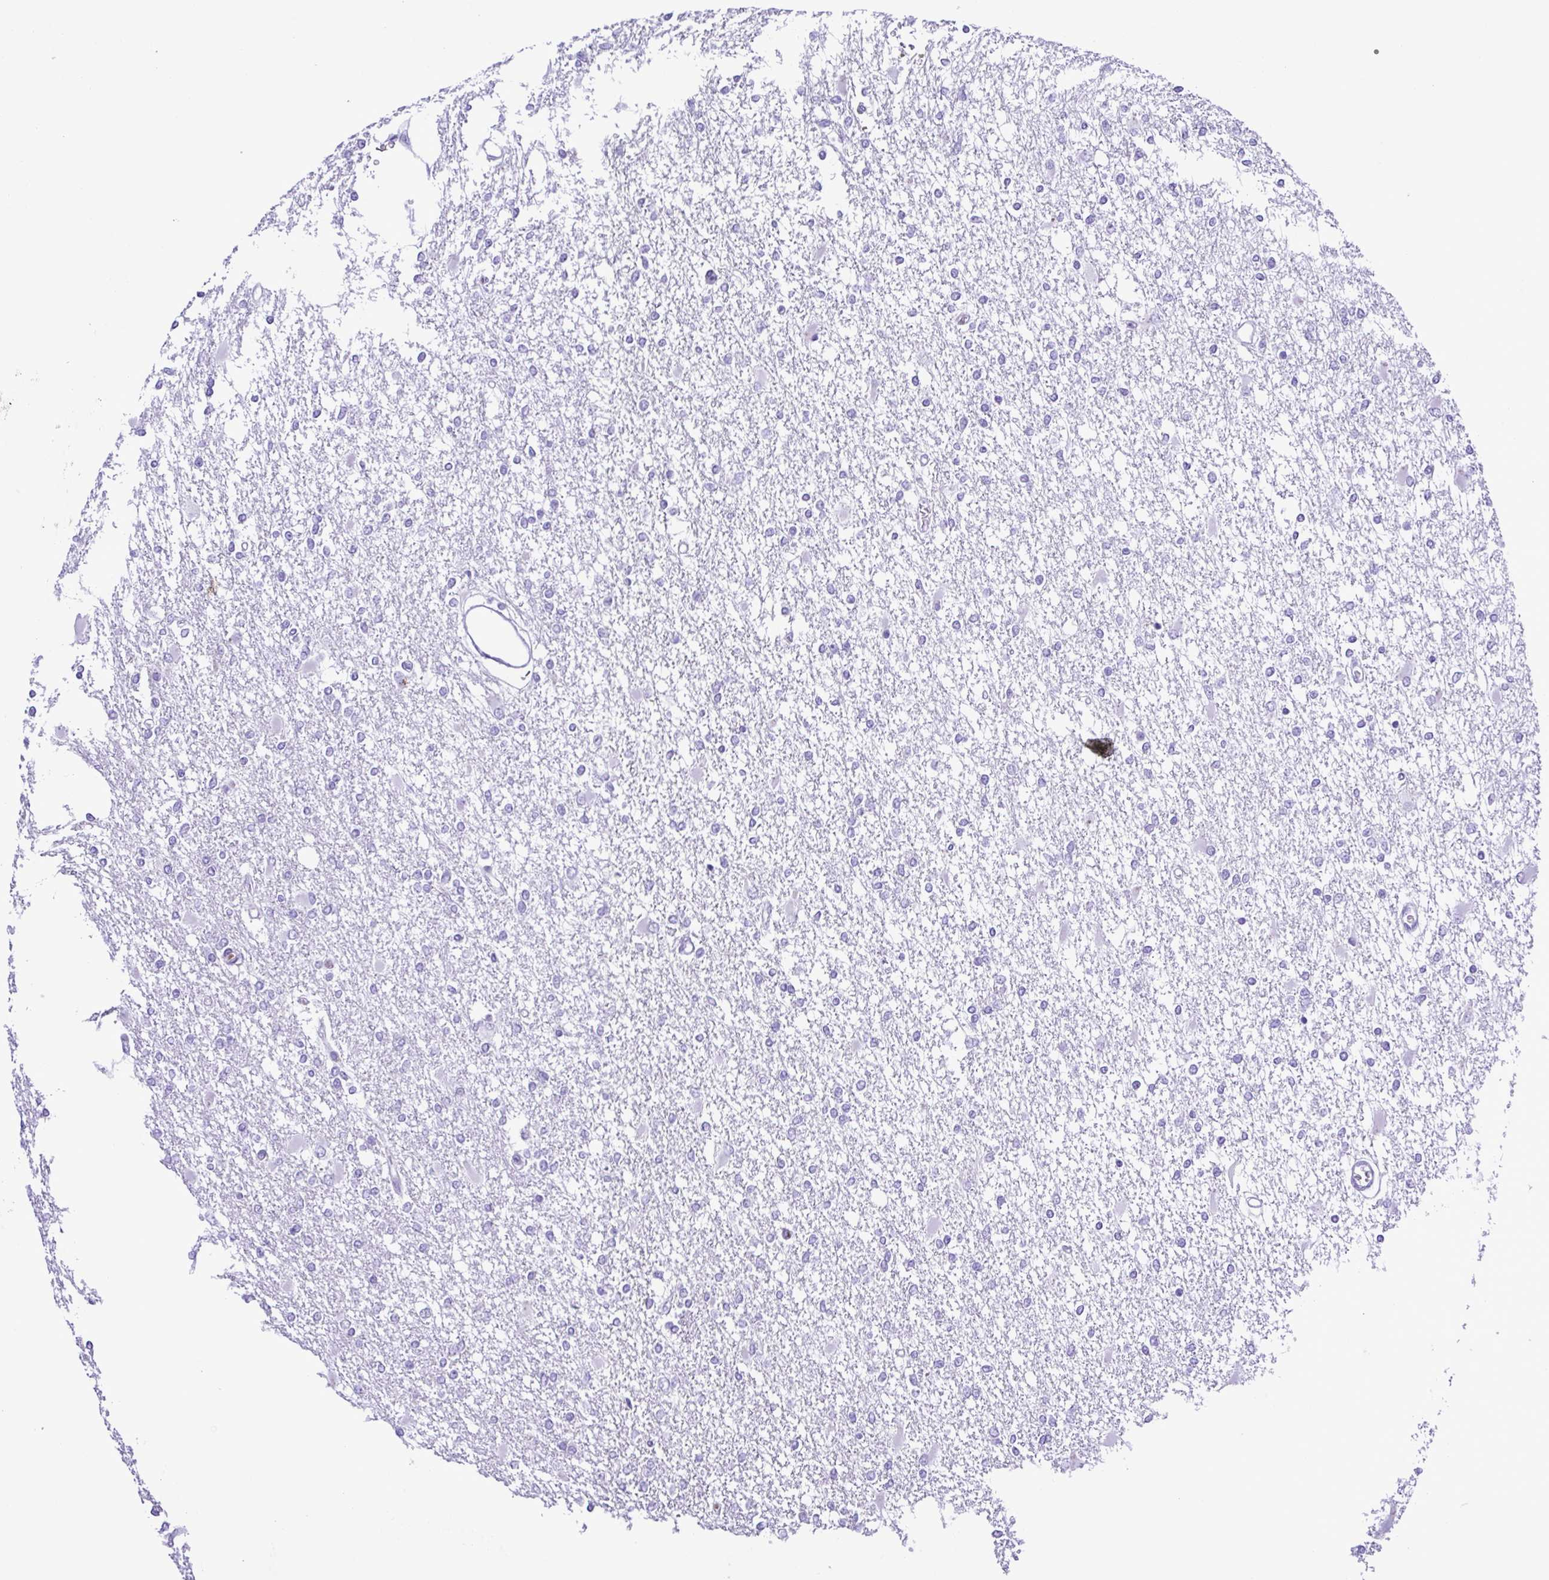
{"staining": {"intensity": "negative", "quantity": "none", "location": "none"}, "tissue": "glioma", "cell_type": "Tumor cells", "image_type": "cancer", "snomed": [{"axis": "morphology", "description": "Glioma, malignant, High grade"}, {"axis": "topography", "description": "Cerebral cortex"}], "caption": "High power microscopy image of an immunohistochemistry (IHC) image of glioma, revealing no significant positivity in tumor cells. (DAB IHC, high magnification).", "gene": "SYT1", "patient": {"sex": "male", "age": 79}}